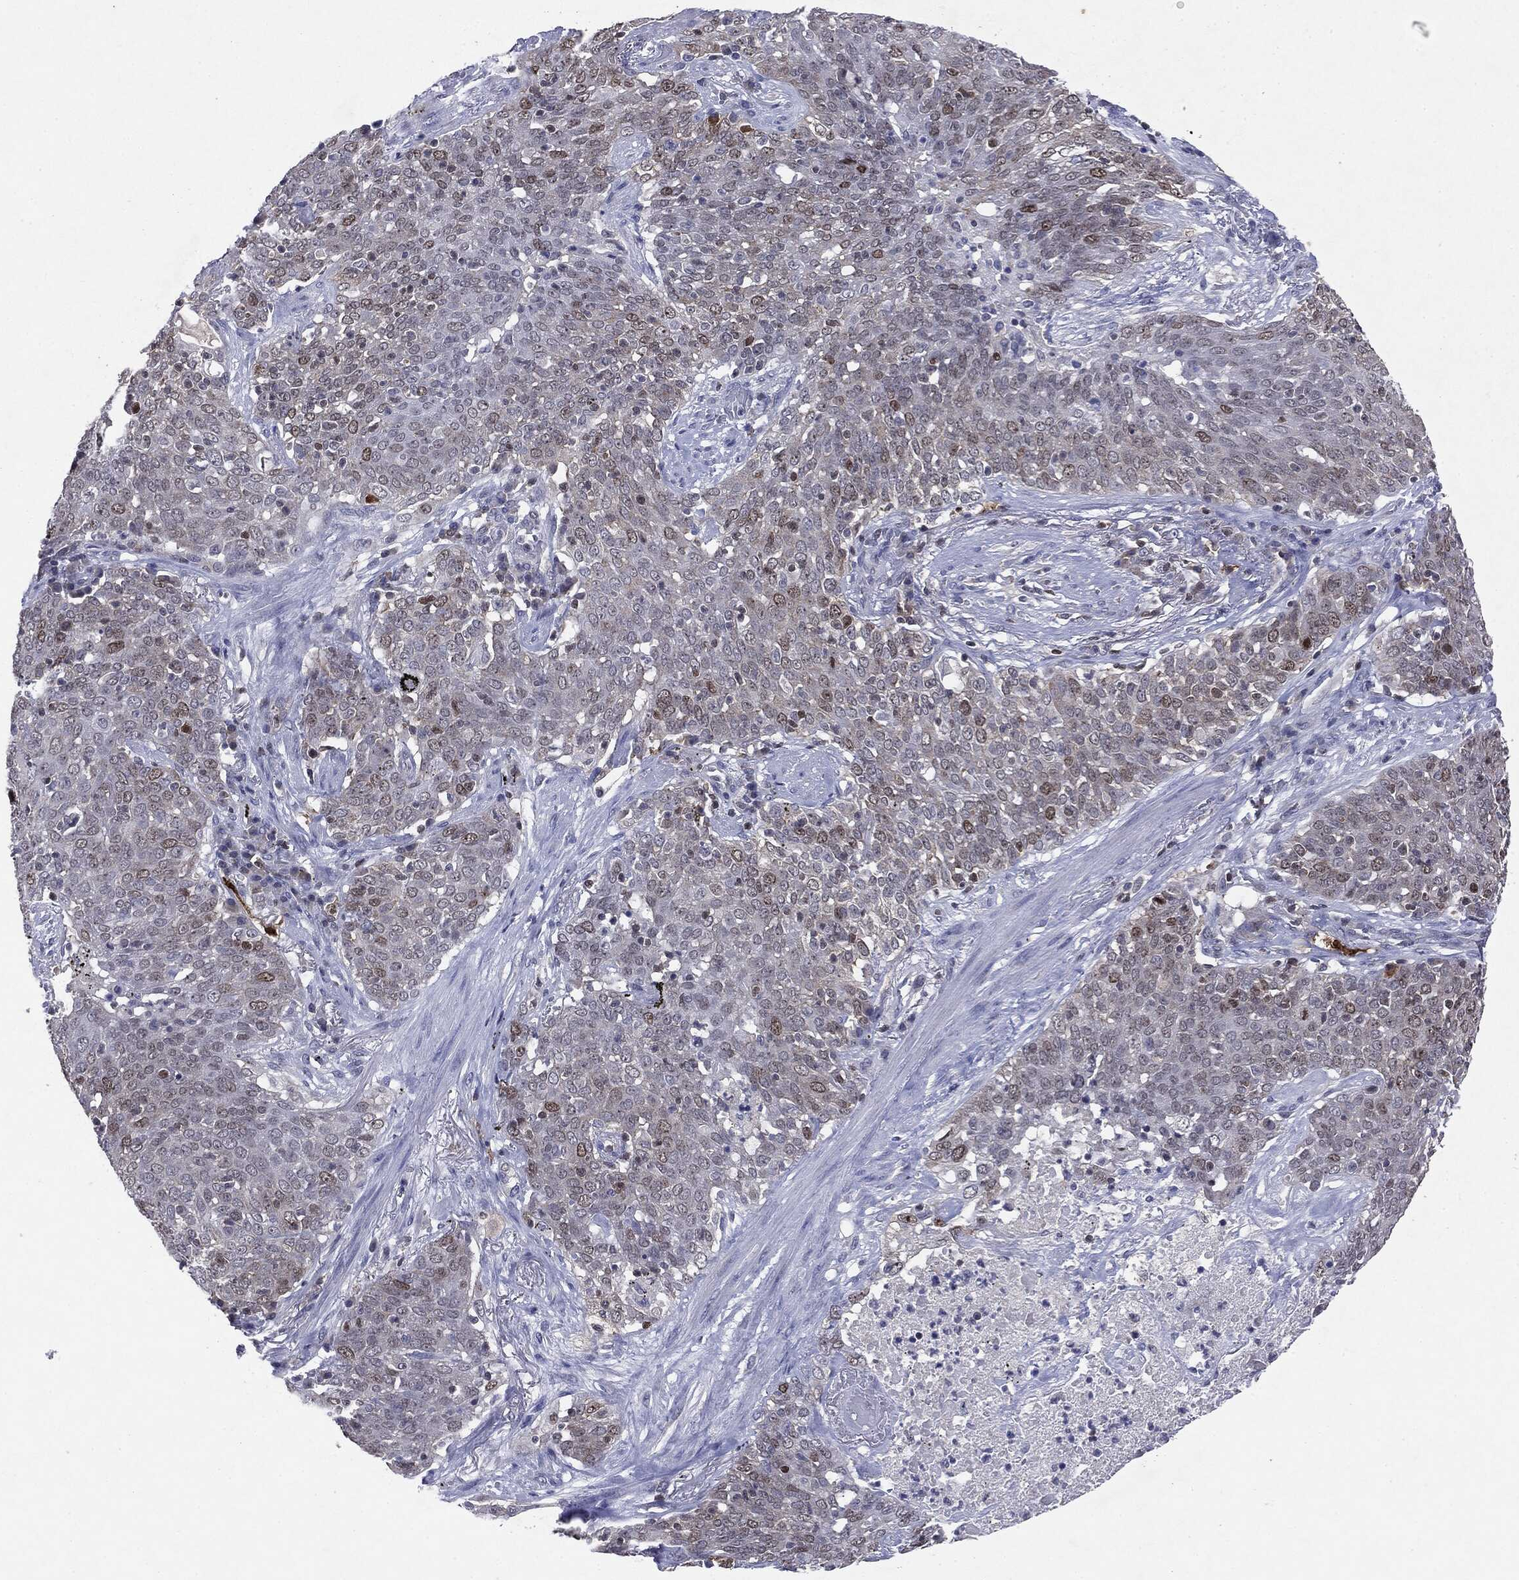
{"staining": {"intensity": "negative", "quantity": "none", "location": "none"}, "tissue": "lung cancer", "cell_type": "Tumor cells", "image_type": "cancer", "snomed": [{"axis": "morphology", "description": "Squamous cell carcinoma, NOS"}, {"axis": "topography", "description": "Lung"}], "caption": "Immunohistochemistry (IHC) photomicrograph of human lung cancer (squamous cell carcinoma) stained for a protein (brown), which shows no staining in tumor cells.", "gene": "KIF2C", "patient": {"sex": "male", "age": 82}}